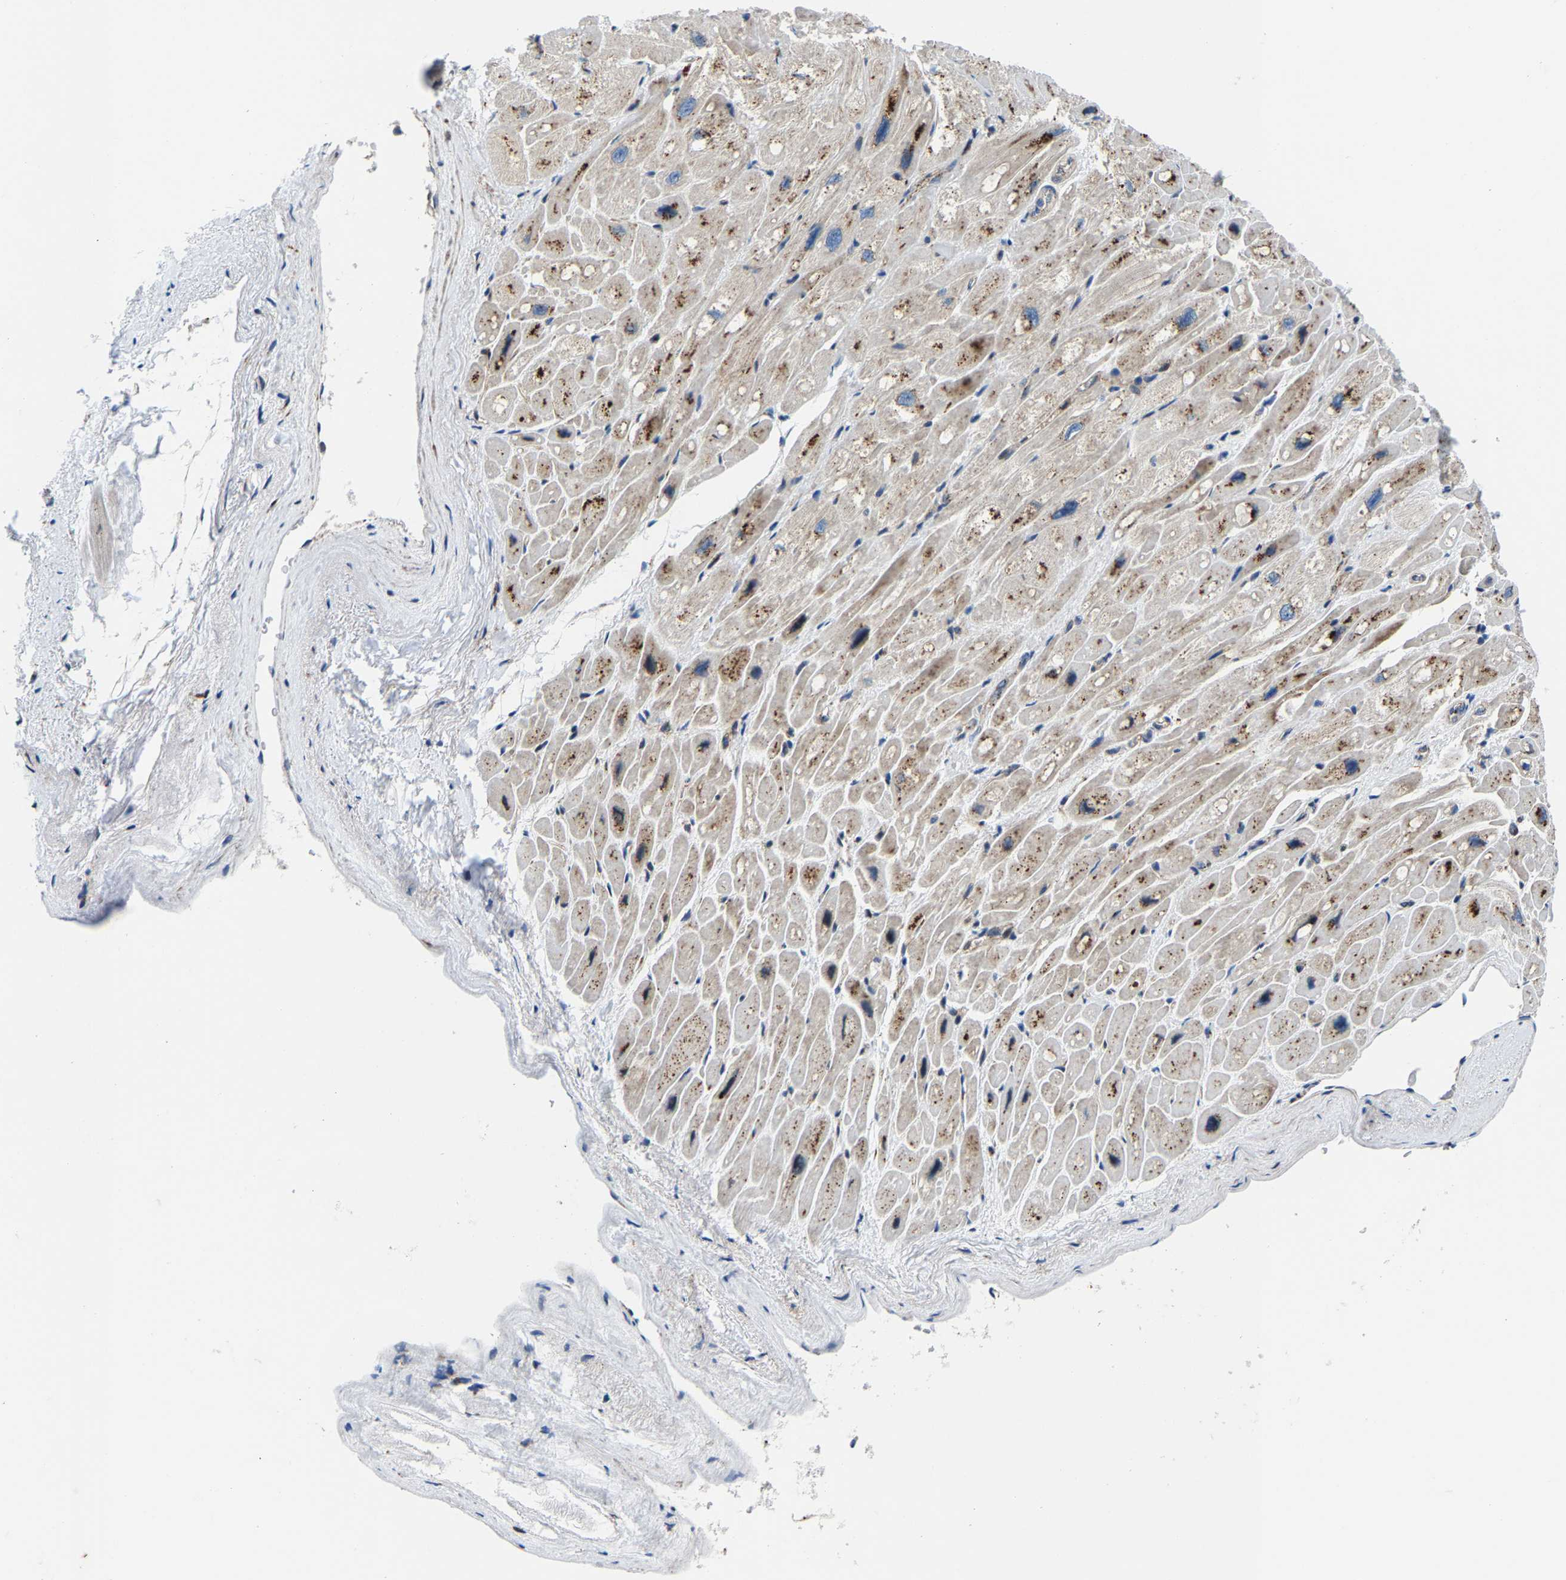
{"staining": {"intensity": "moderate", "quantity": "<25%", "location": "cytoplasmic/membranous"}, "tissue": "heart muscle", "cell_type": "Cardiomyocytes", "image_type": "normal", "snomed": [{"axis": "morphology", "description": "Normal tissue, NOS"}, {"axis": "topography", "description": "Heart"}], "caption": "Immunohistochemistry (IHC) of unremarkable heart muscle demonstrates low levels of moderate cytoplasmic/membranous positivity in approximately <25% of cardiomyocytes.", "gene": "DPP7", "patient": {"sex": "male", "age": 49}}